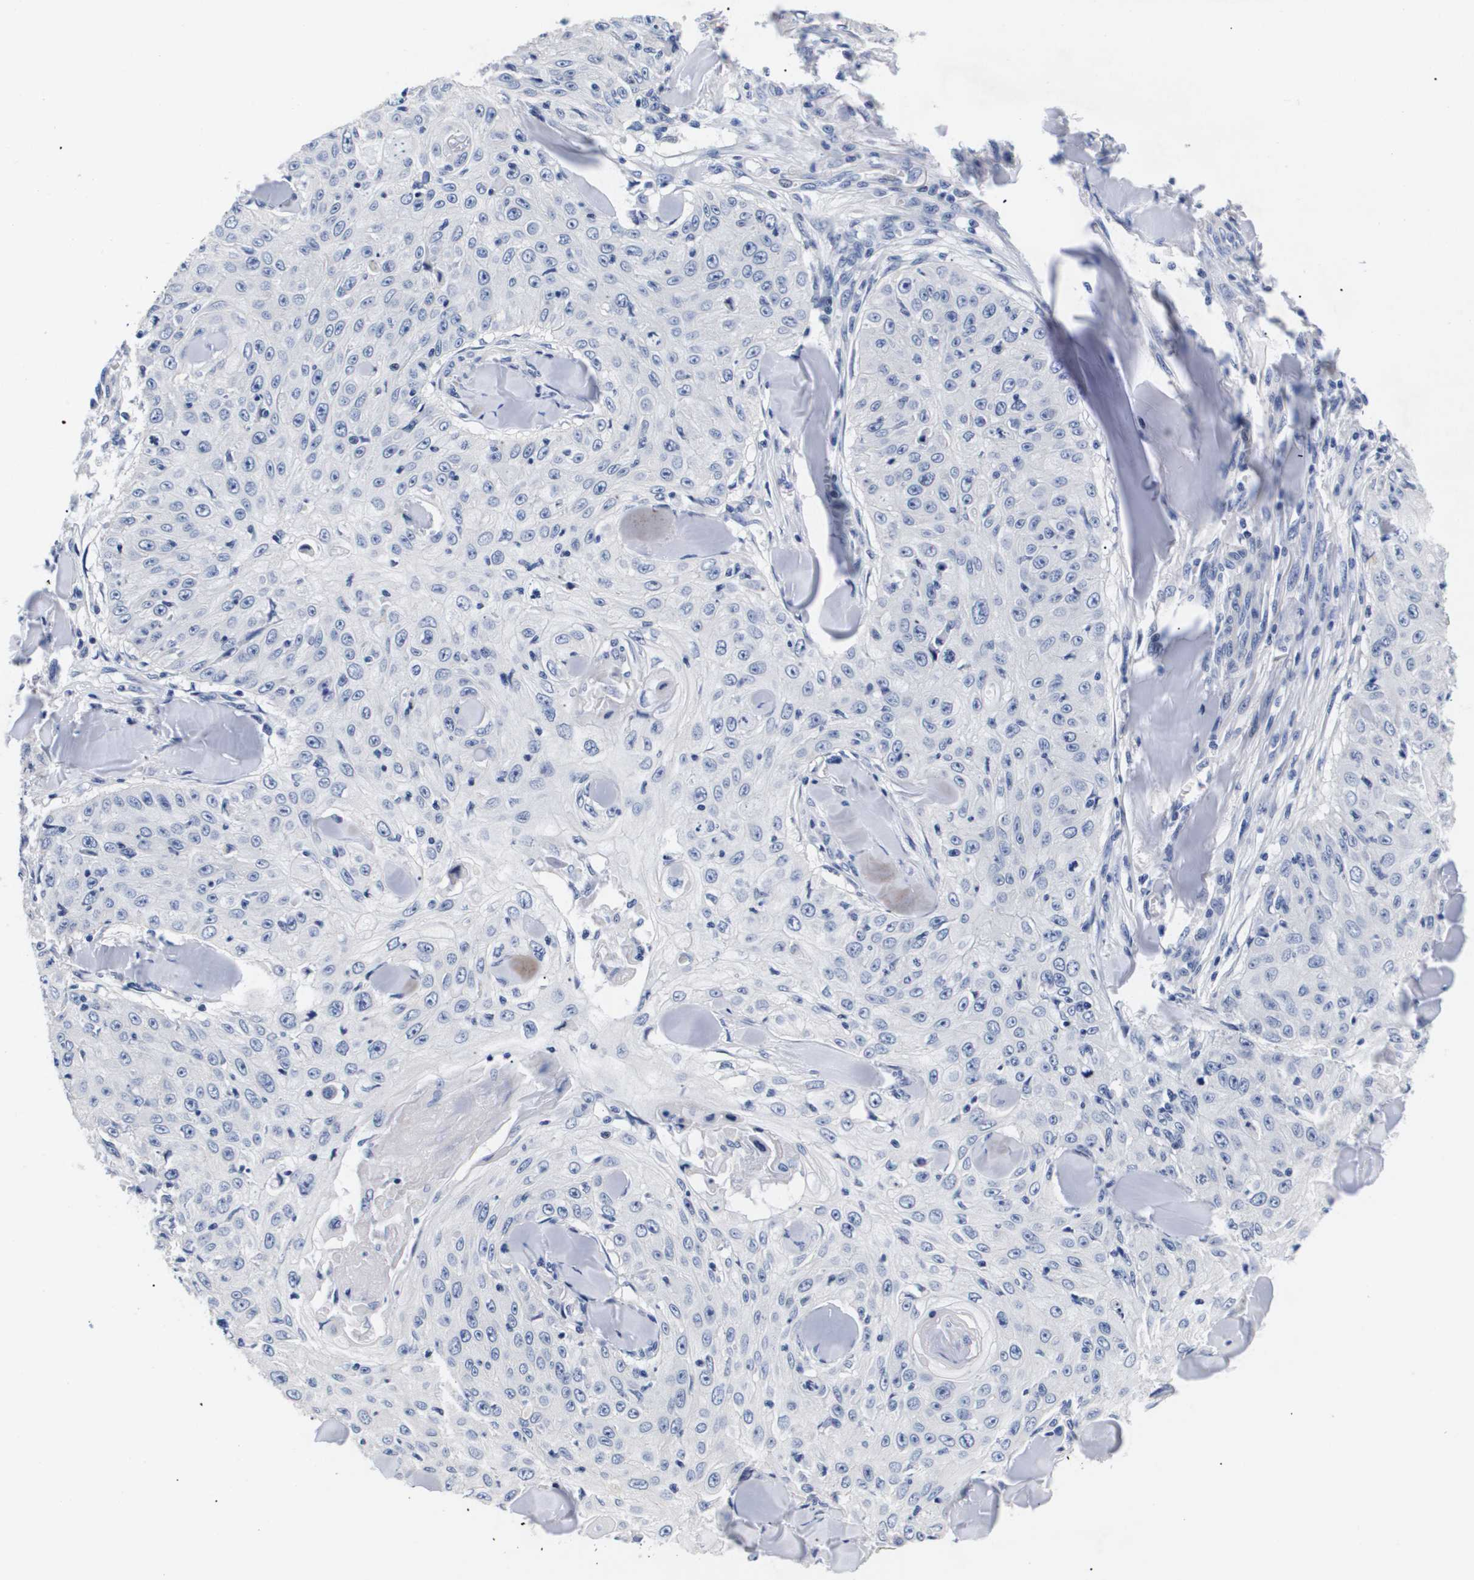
{"staining": {"intensity": "negative", "quantity": "none", "location": "none"}, "tissue": "skin cancer", "cell_type": "Tumor cells", "image_type": "cancer", "snomed": [{"axis": "morphology", "description": "Squamous cell carcinoma, NOS"}, {"axis": "topography", "description": "Skin"}], "caption": "This is an immunohistochemistry image of squamous cell carcinoma (skin). There is no expression in tumor cells.", "gene": "ATP6V0A4", "patient": {"sex": "male", "age": 86}}